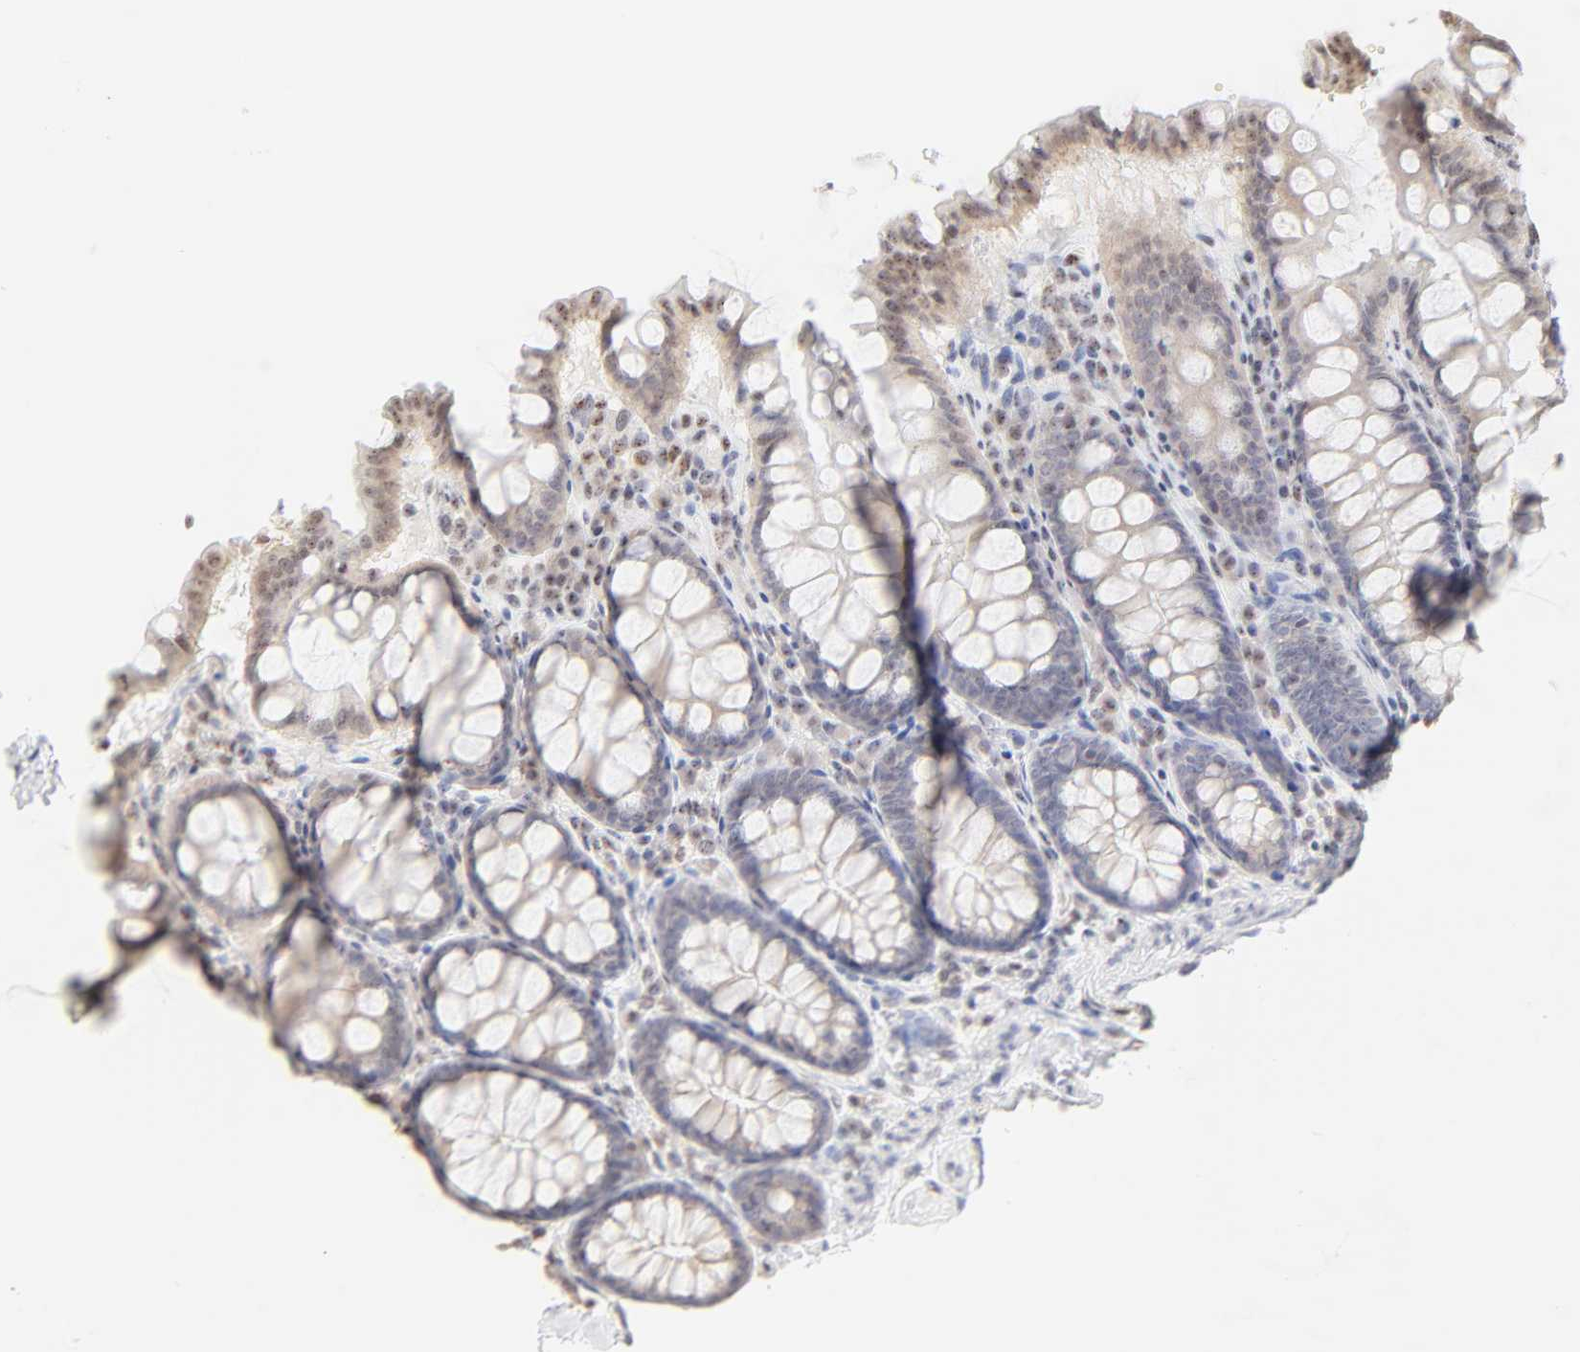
{"staining": {"intensity": "weak", "quantity": "<25%", "location": "nuclear"}, "tissue": "colon", "cell_type": "Glandular cells", "image_type": "normal", "snomed": [{"axis": "morphology", "description": "Normal tissue, NOS"}, {"axis": "topography", "description": "Colon"}], "caption": "Normal colon was stained to show a protein in brown. There is no significant positivity in glandular cells.", "gene": "NFIL3", "patient": {"sex": "female", "age": 61}}